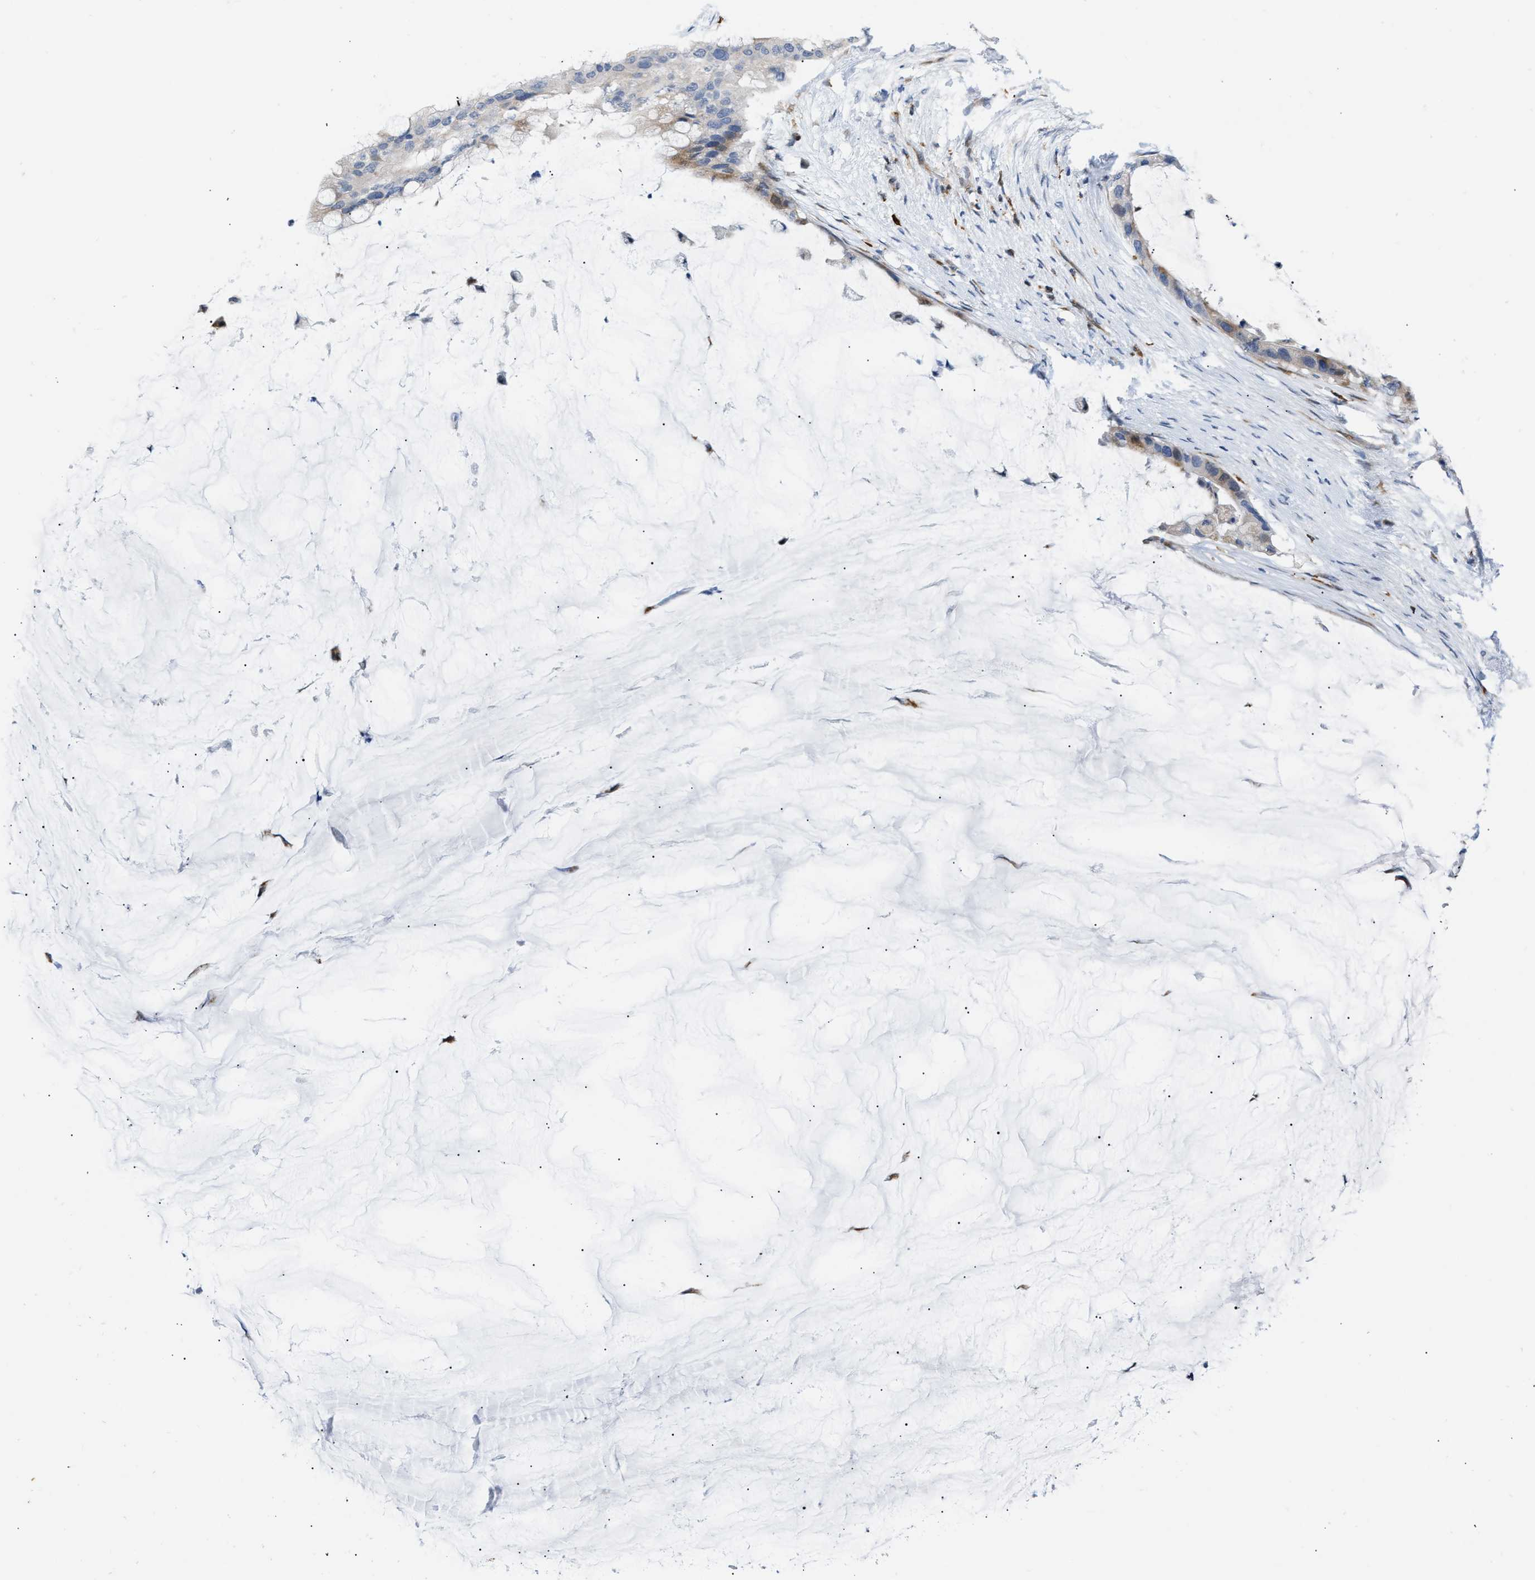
{"staining": {"intensity": "weak", "quantity": "<25%", "location": "cytoplasmic/membranous"}, "tissue": "pancreatic cancer", "cell_type": "Tumor cells", "image_type": "cancer", "snomed": [{"axis": "morphology", "description": "Adenocarcinoma, NOS"}, {"axis": "topography", "description": "Pancreas"}], "caption": "Tumor cells show no significant protein expression in pancreatic adenocarcinoma.", "gene": "ATP9A", "patient": {"sex": "male", "age": 41}}